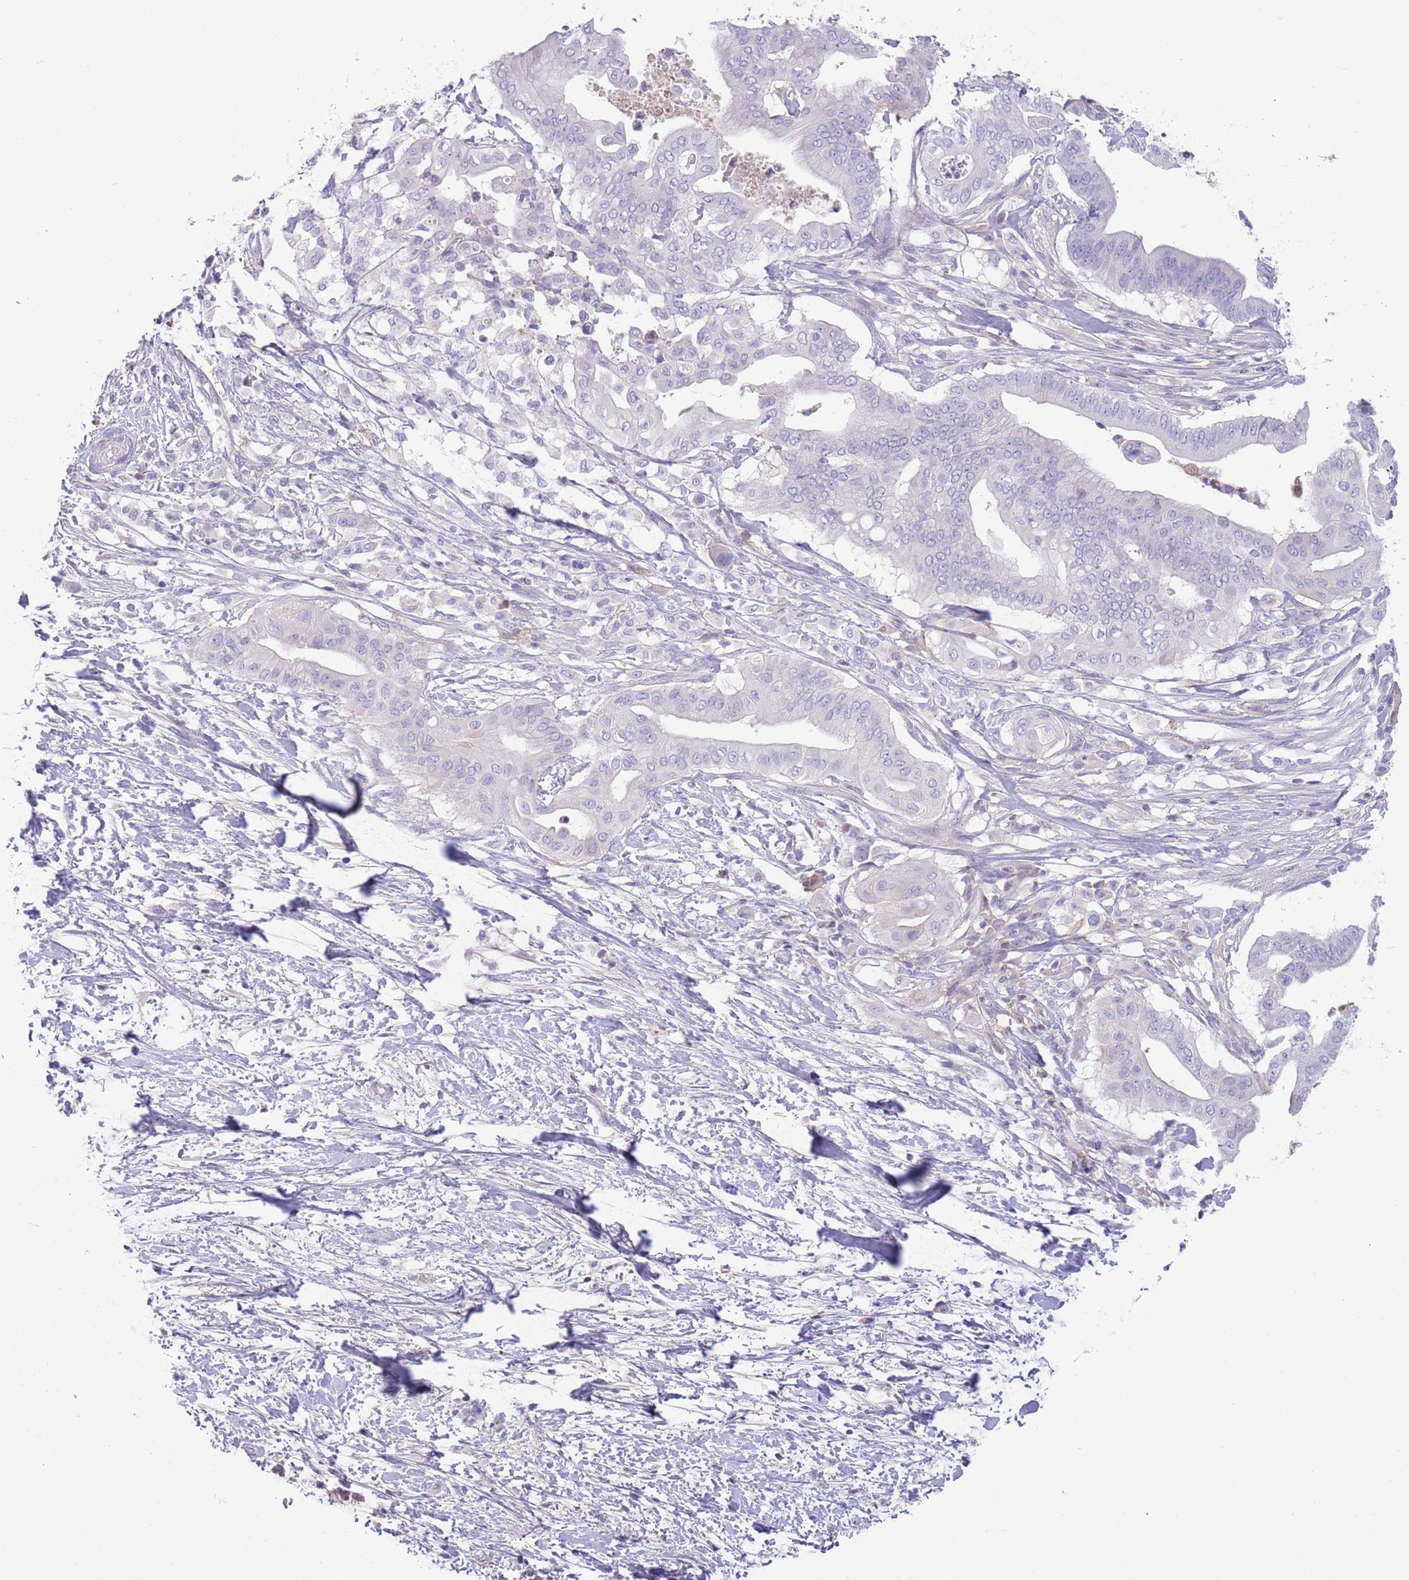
{"staining": {"intensity": "negative", "quantity": "none", "location": "none"}, "tissue": "pancreatic cancer", "cell_type": "Tumor cells", "image_type": "cancer", "snomed": [{"axis": "morphology", "description": "Adenocarcinoma, NOS"}, {"axis": "topography", "description": "Pancreas"}], "caption": "Pancreatic cancer stained for a protein using immunohistochemistry displays no expression tumor cells.", "gene": "IGFL4", "patient": {"sex": "male", "age": 68}}